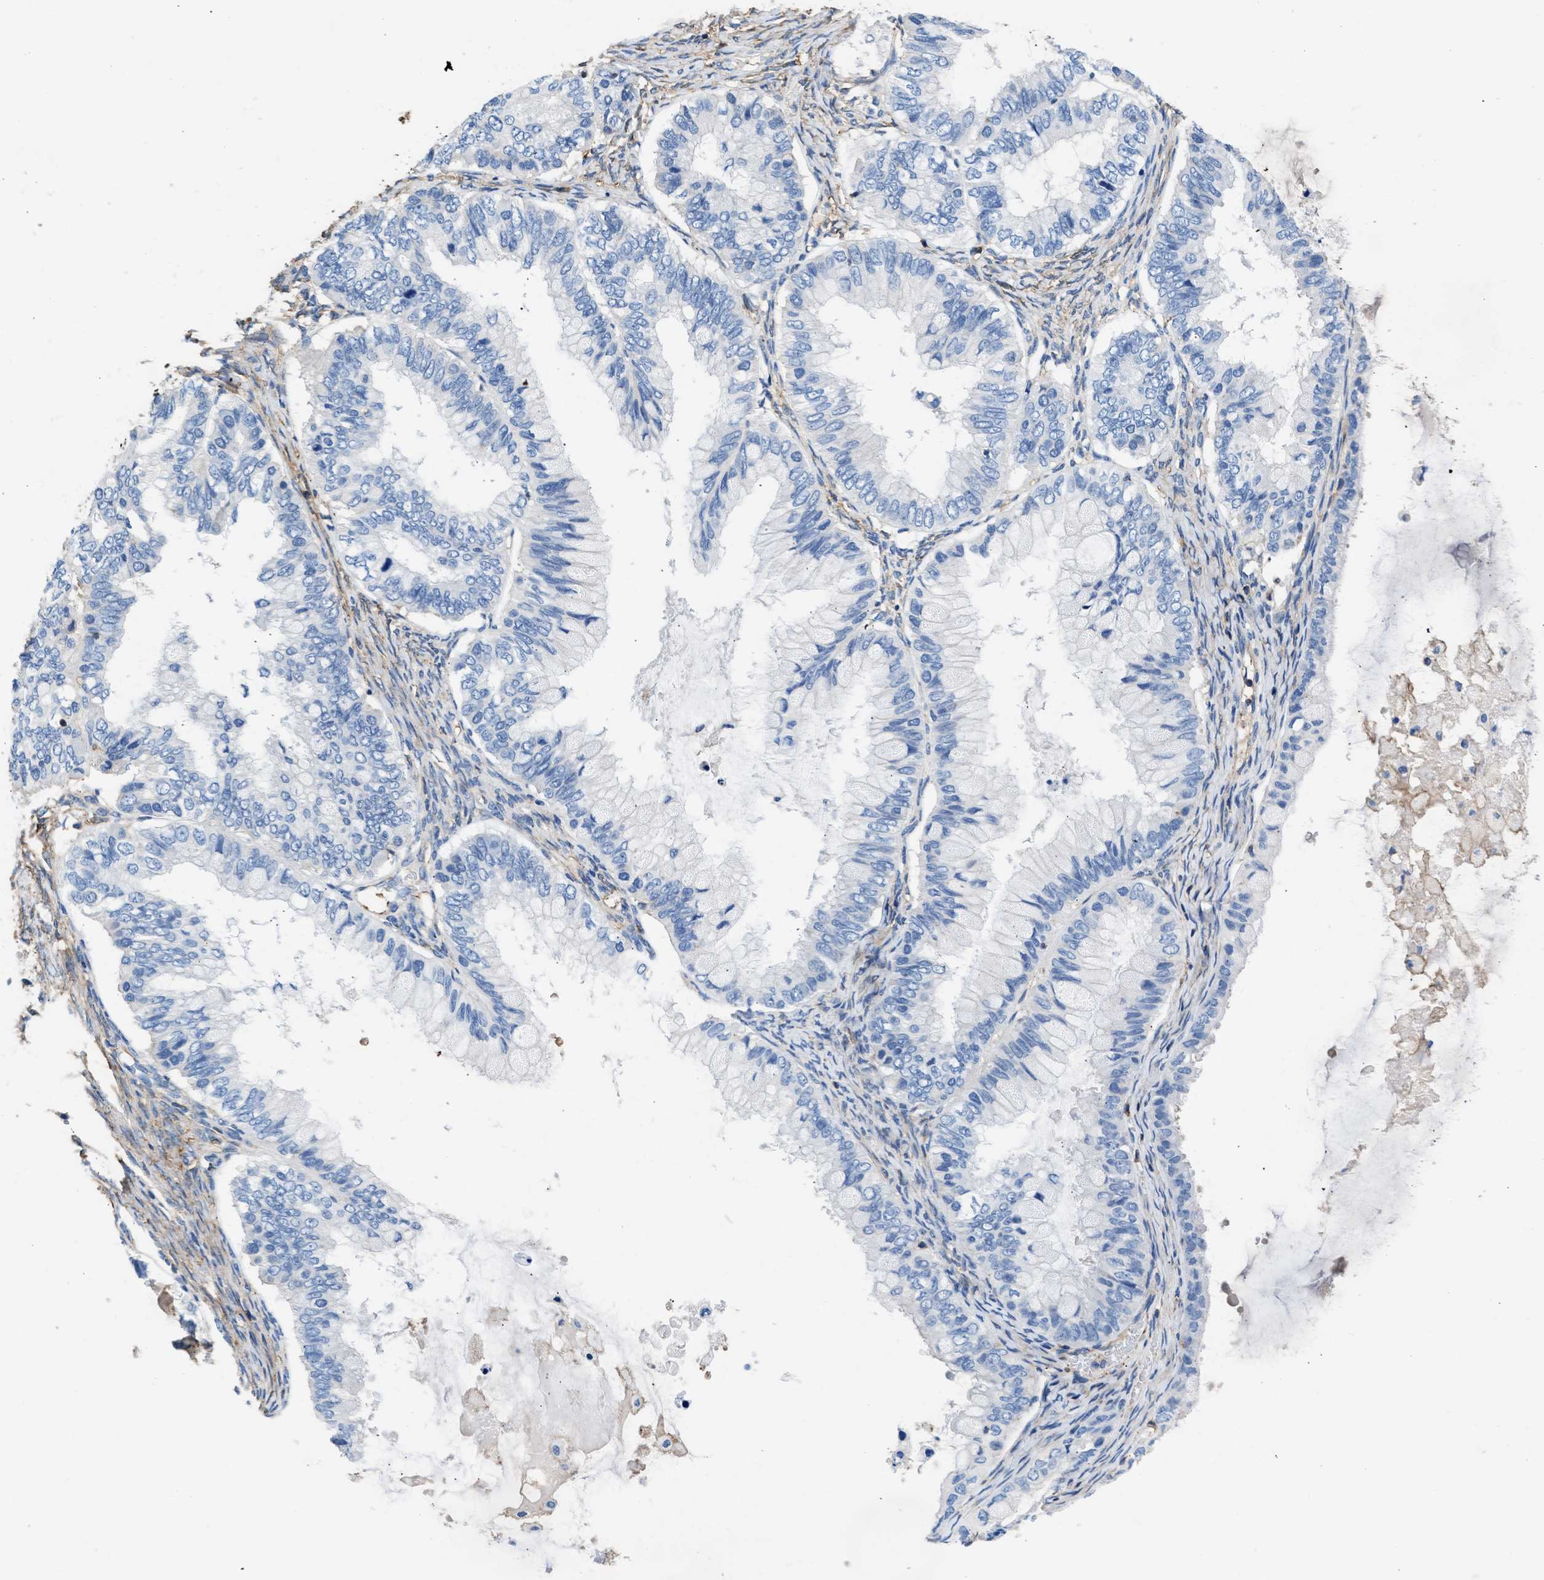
{"staining": {"intensity": "negative", "quantity": "none", "location": "none"}, "tissue": "ovarian cancer", "cell_type": "Tumor cells", "image_type": "cancer", "snomed": [{"axis": "morphology", "description": "Cystadenocarcinoma, mucinous, NOS"}, {"axis": "topography", "description": "Ovary"}], "caption": "Tumor cells show no significant protein expression in ovarian cancer (mucinous cystadenocarcinoma).", "gene": "KCNQ4", "patient": {"sex": "female", "age": 80}}